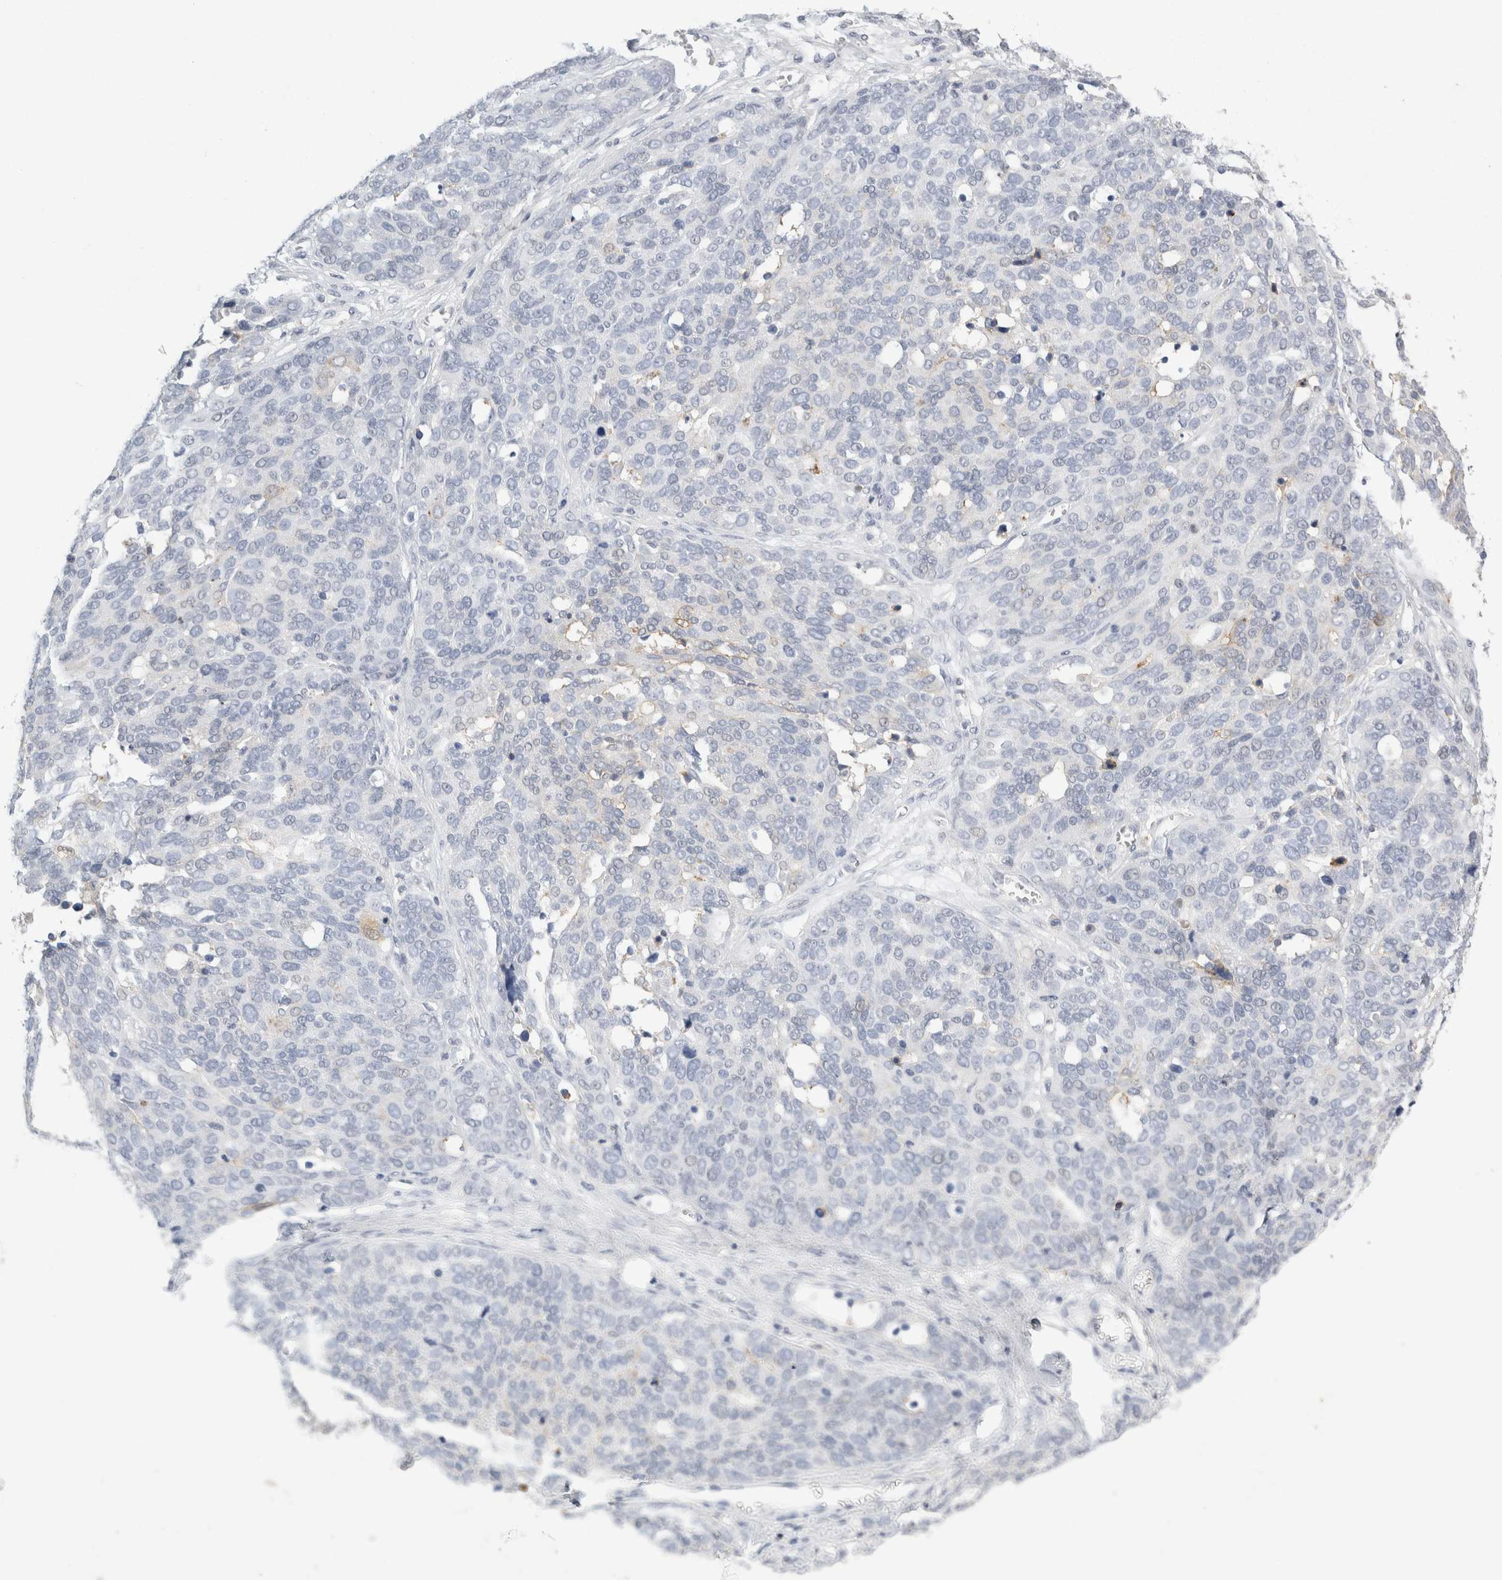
{"staining": {"intensity": "negative", "quantity": "none", "location": "none"}, "tissue": "ovarian cancer", "cell_type": "Tumor cells", "image_type": "cancer", "snomed": [{"axis": "morphology", "description": "Cystadenocarcinoma, serous, NOS"}, {"axis": "topography", "description": "Ovary"}], "caption": "This is an immunohistochemistry (IHC) histopathology image of human serous cystadenocarcinoma (ovarian). There is no positivity in tumor cells.", "gene": "P2RY2", "patient": {"sex": "female", "age": 44}}